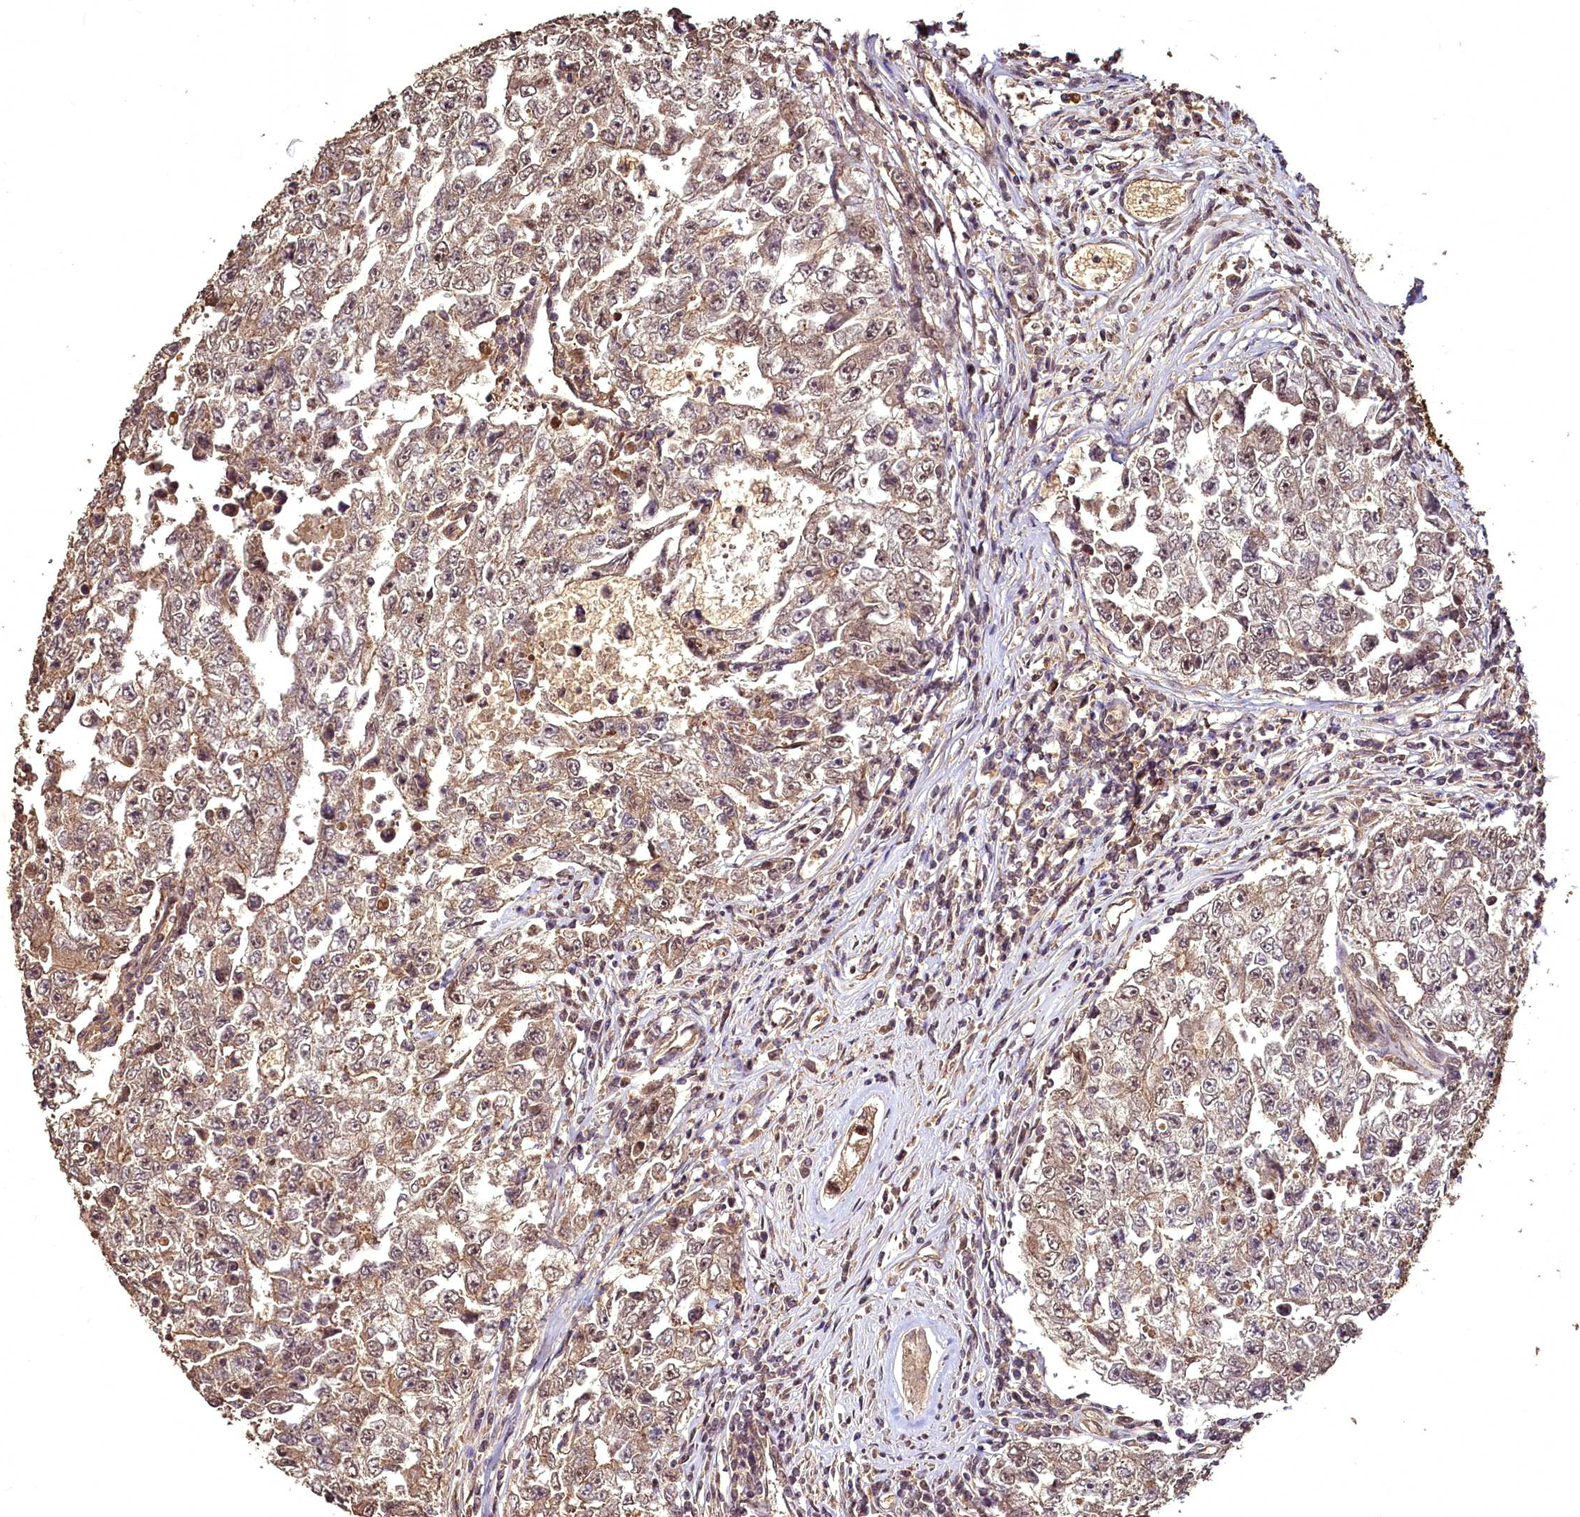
{"staining": {"intensity": "moderate", "quantity": ">75%", "location": "cytoplasmic/membranous,nuclear"}, "tissue": "testis cancer", "cell_type": "Tumor cells", "image_type": "cancer", "snomed": [{"axis": "morphology", "description": "Carcinoma, Embryonal, NOS"}, {"axis": "topography", "description": "Testis"}], "caption": "Human embryonal carcinoma (testis) stained with a brown dye reveals moderate cytoplasmic/membranous and nuclear positive positivity in about >75% of tumor cells.", "gene": "VPS51", "patient": {"sex": "male", "age": 17}}